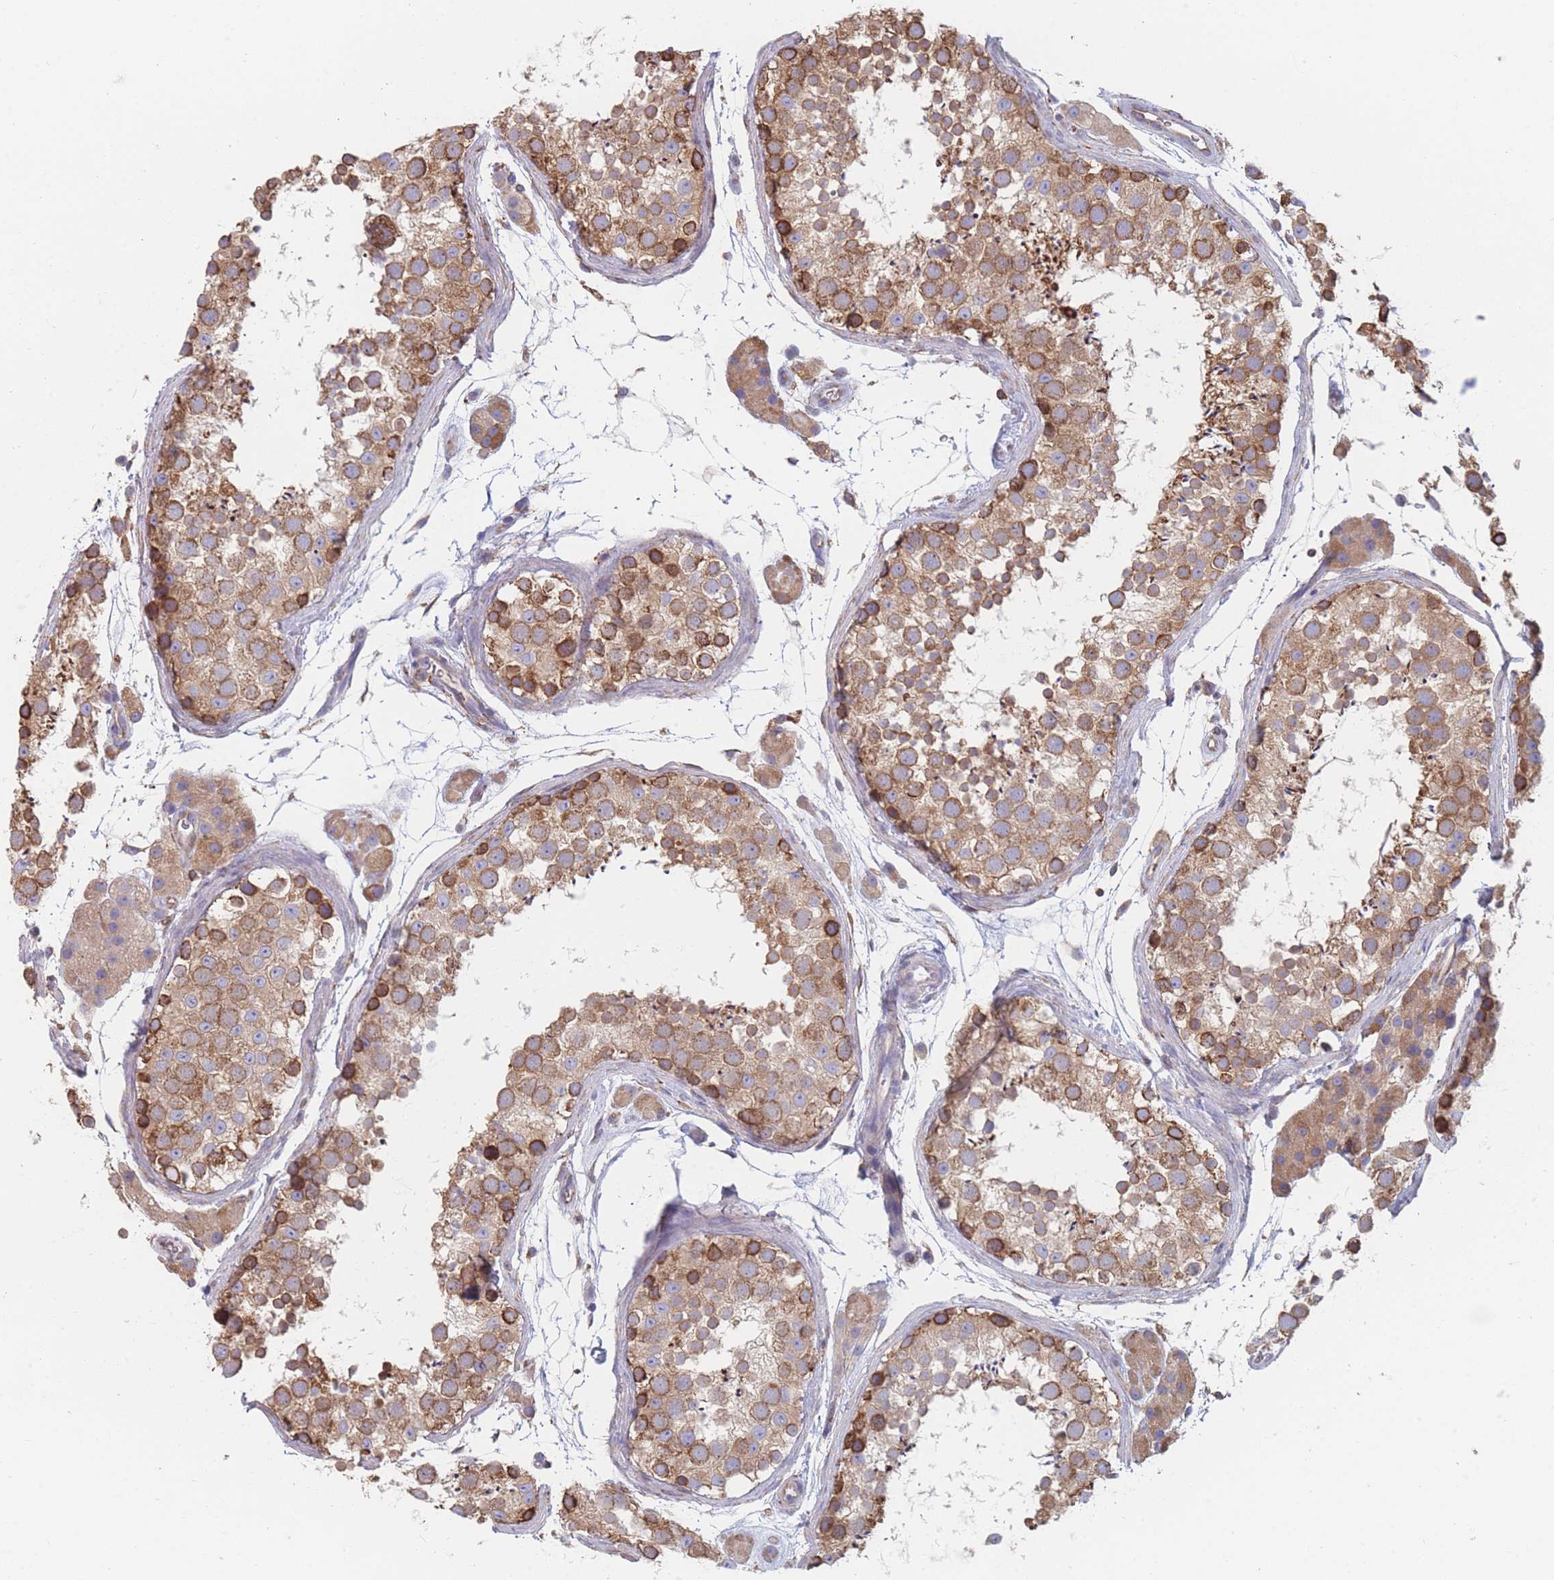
{"staining": {"intensity": "moderate", "quantity": ">75%", "location": "cytoplasmic/membranous"}, "tissue": "testis", "cell_type": "Cells in seminiferous ducts", "image_type": "normal", "snomed": [{"axis": "morphology", "description": "Normal tissue, NOS"}, {"axis": "topography", "description": "Testis"}], "caption": "This image displays immunohistochemistry staining of unremarkable testis, with medium moderate cytoplasmic/membranous positivity in about >75% of cells in seminiferous ducts.", "gene": "OR7C2", "patient": {"sex": "male", "age": 41}}